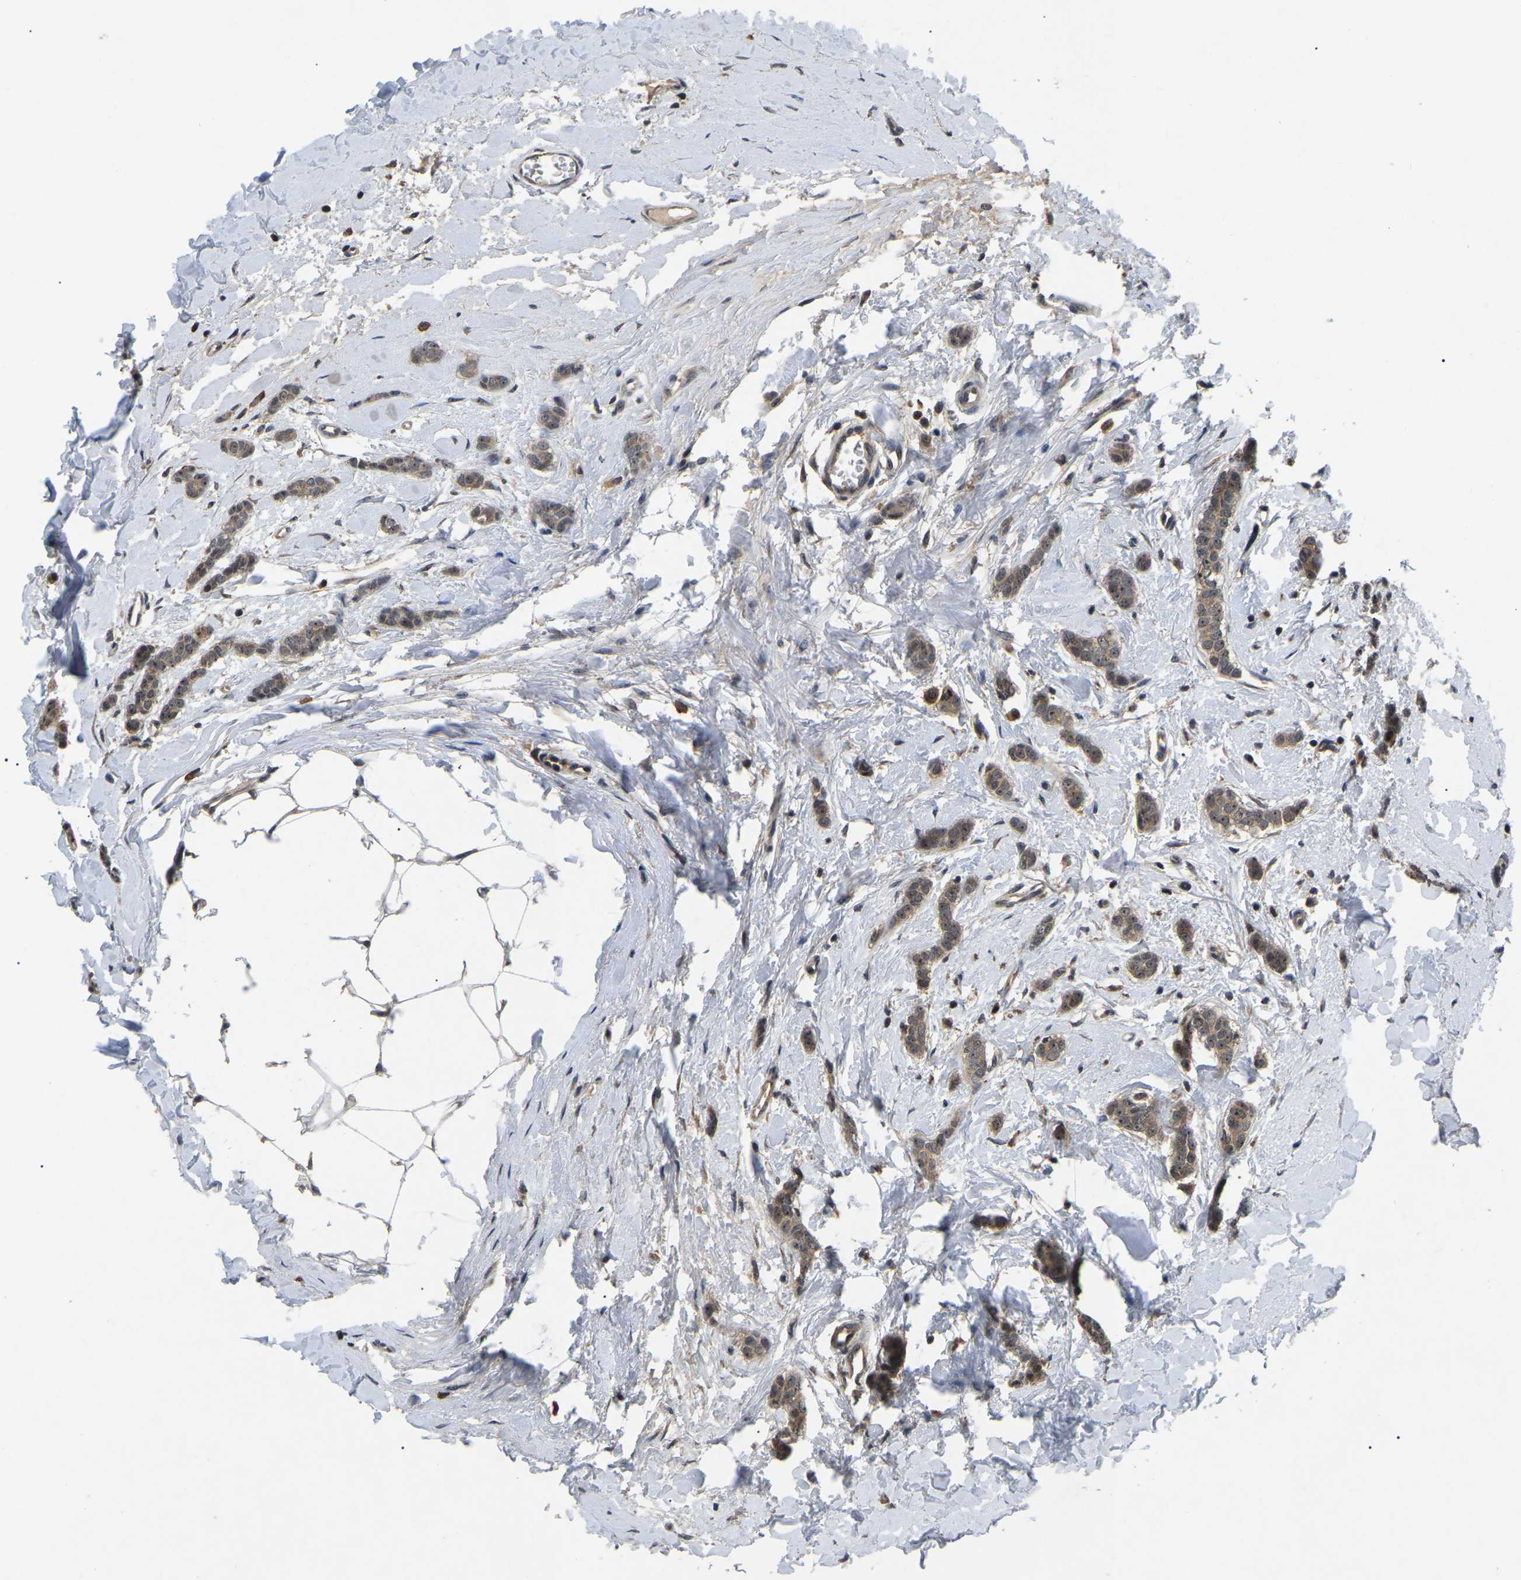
{"staining": {"intensity": "moderate", "quantity": ">75%", "location": "cytoplasmic/membranous,nuclear"}, "tissue": "breast cancer", "cell_type": "Tumor cells", "image_type": "cancer", "snomed": [{"axis": "morphology", "description": "Lobular carcinoma"}, {"axis": "topography", "description": "Skin"}, {"axis": "topography", "description": "Breast"}], "caption": "Protein expression analysis of breast cancer displays moderate cytoplasmic/membranous and nuclear expression in approximately >75% of tumor cells.", "gene": "RBM28", "patient": {"sex": "female", "age": 46}}